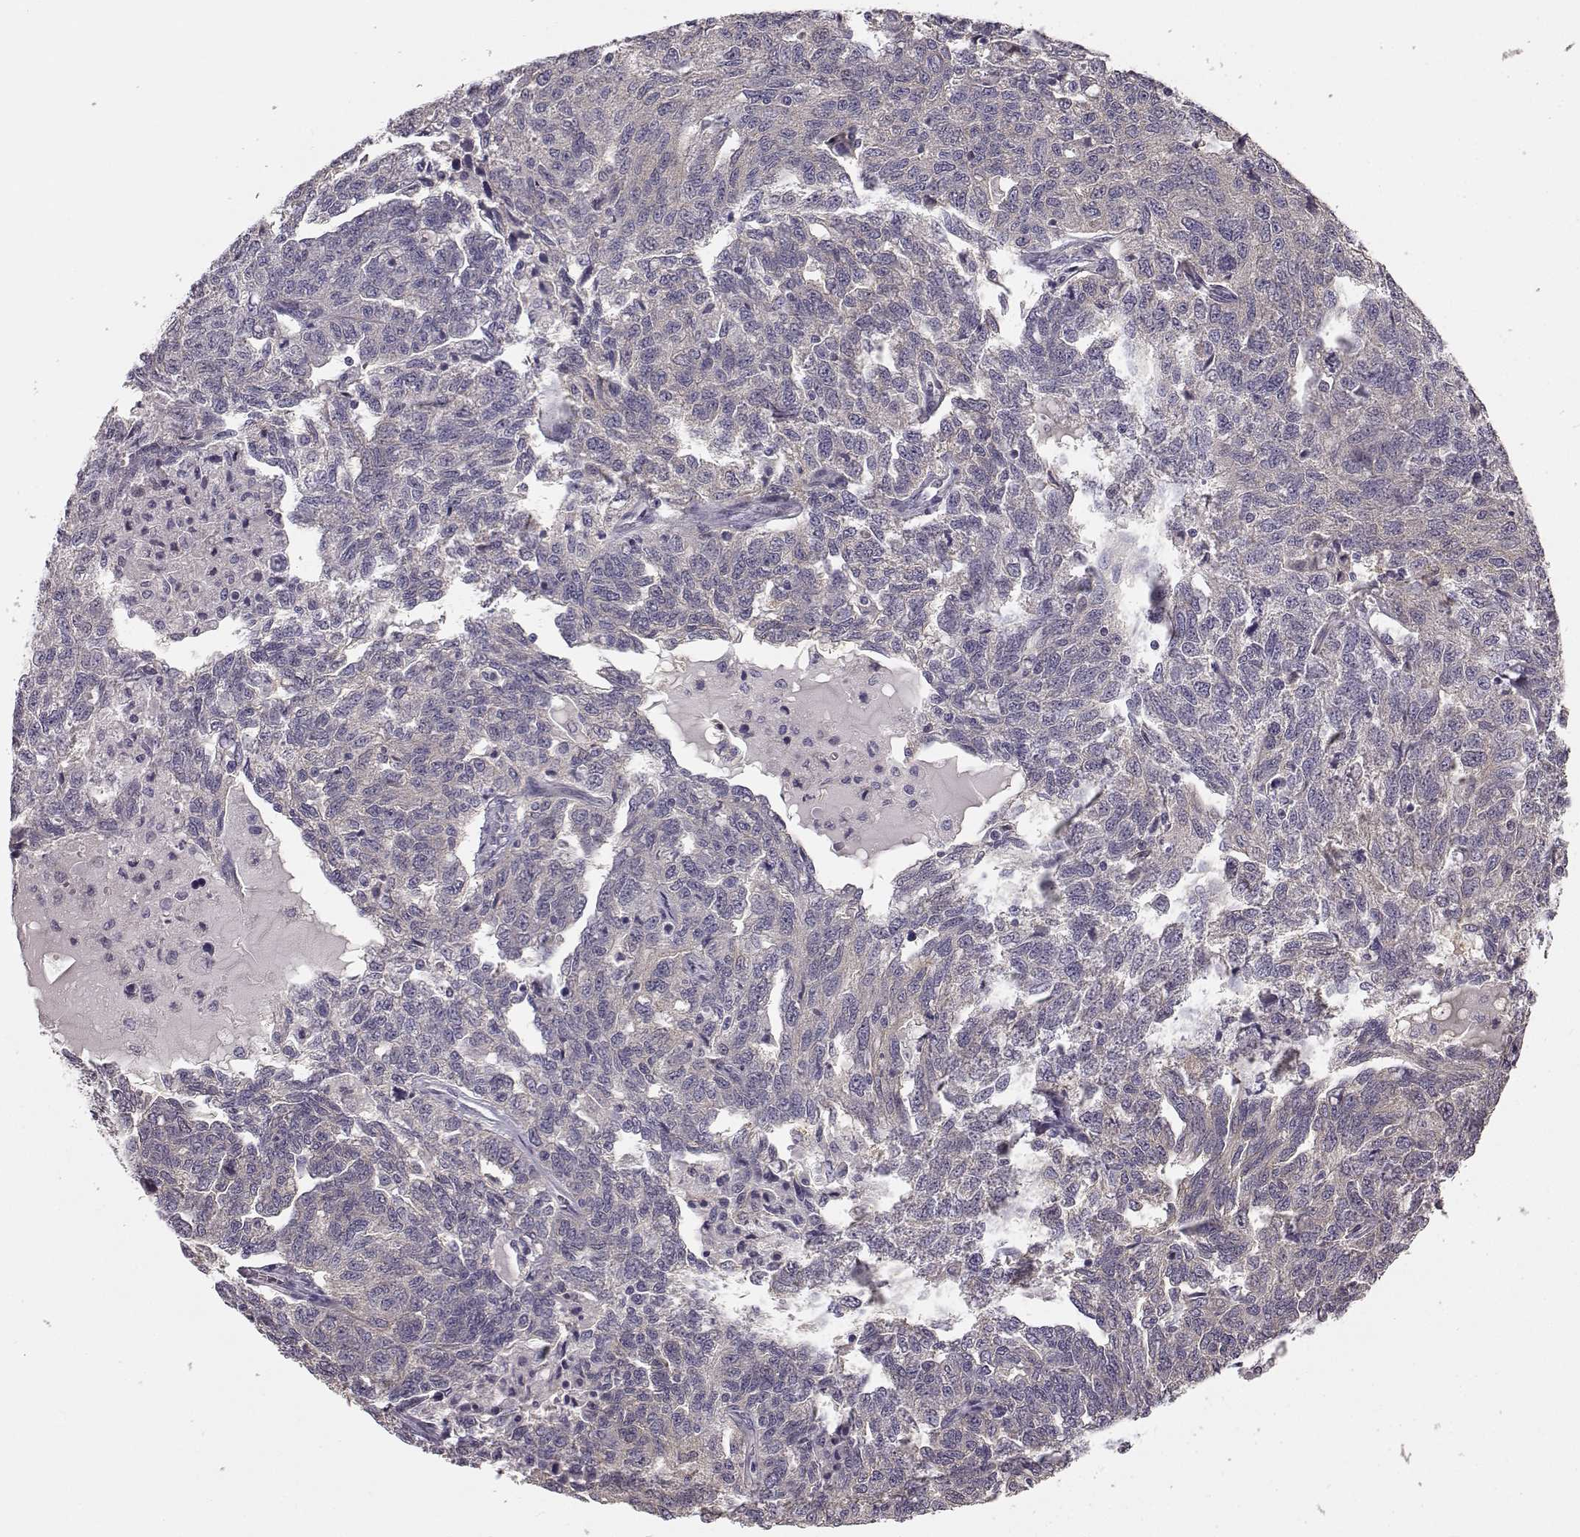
{"staining": {"intensity": "negative", "quantity": "none", "location": "none"}, "tissue": "ovarian cancer", "cell_type": "Tumor cells", "image_type": "cancer", "snomed": [{"axis": "morphology", "description": "Cystadenocarcinoma, serous, NOS"}, {"axis": "topography", "description": "Ovary"}], "caption": "This is an immunohistochemistry (IHC) histopathology image of ovarian cancer (serous cystadenocarcinoma). There is no expression in tumor cells.", "gene": "GPR50", "patient": {"sex": "female", "age": 71}}